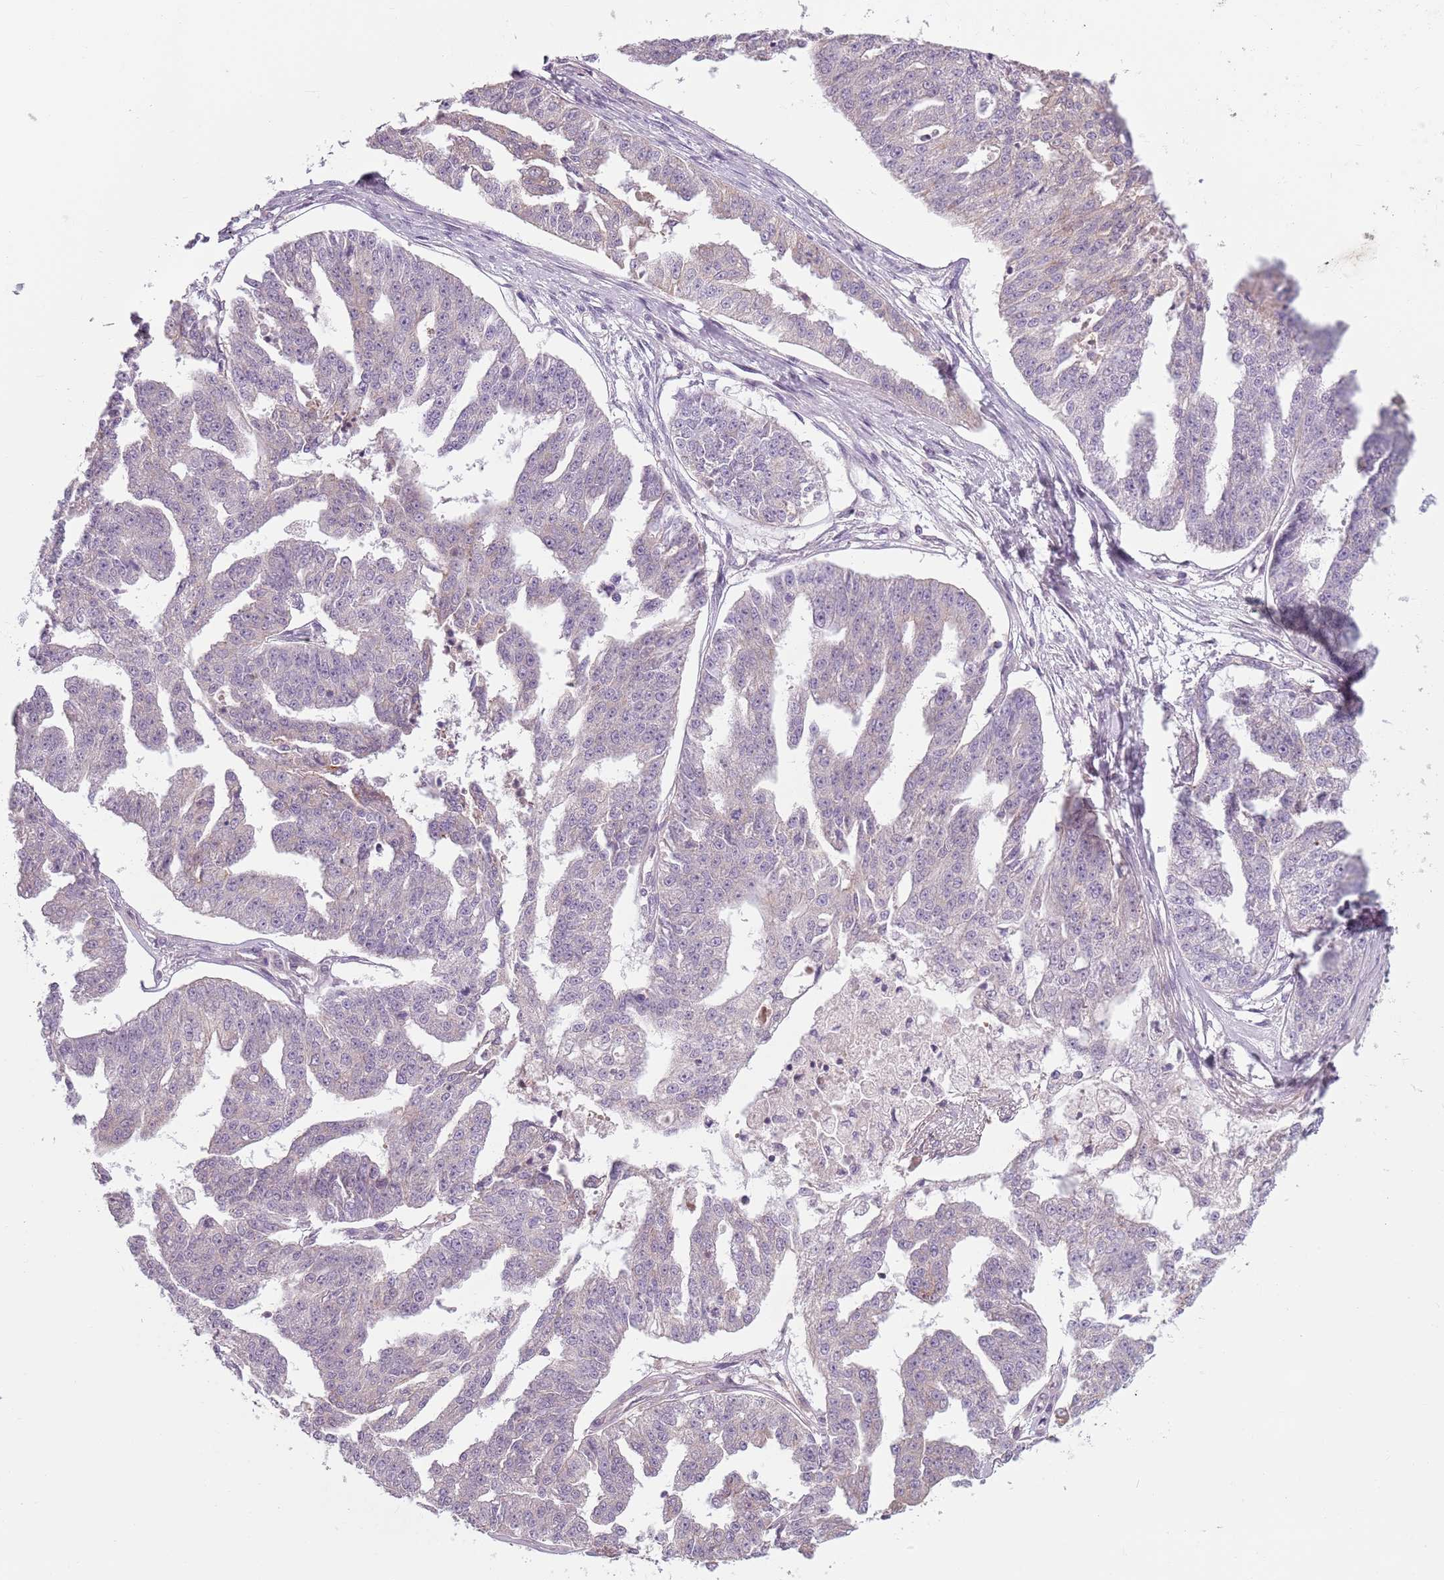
{"staining": {"intensity": "negative", "quantity": "none", "location": "none"}, "tissue": "ovarian cancer", "cell_type": "Tumor cells", "image_type": "cancer", "snomed": [{"axis": "morphology", "description": "Cystadenocarcinoma, serous, NOS"}, {"axis": "topography", "description": "Ovary"}], "caption": "A histopathology image of human ovarian serous cystadenocarcinoma is negative for staining in tumor cells. (DAB (3,3'-diaminobenzidine) IHC with hematoxylin counter stain).", "gene": "TLCD2", "patient": {"sex": "female", "age": 58}}